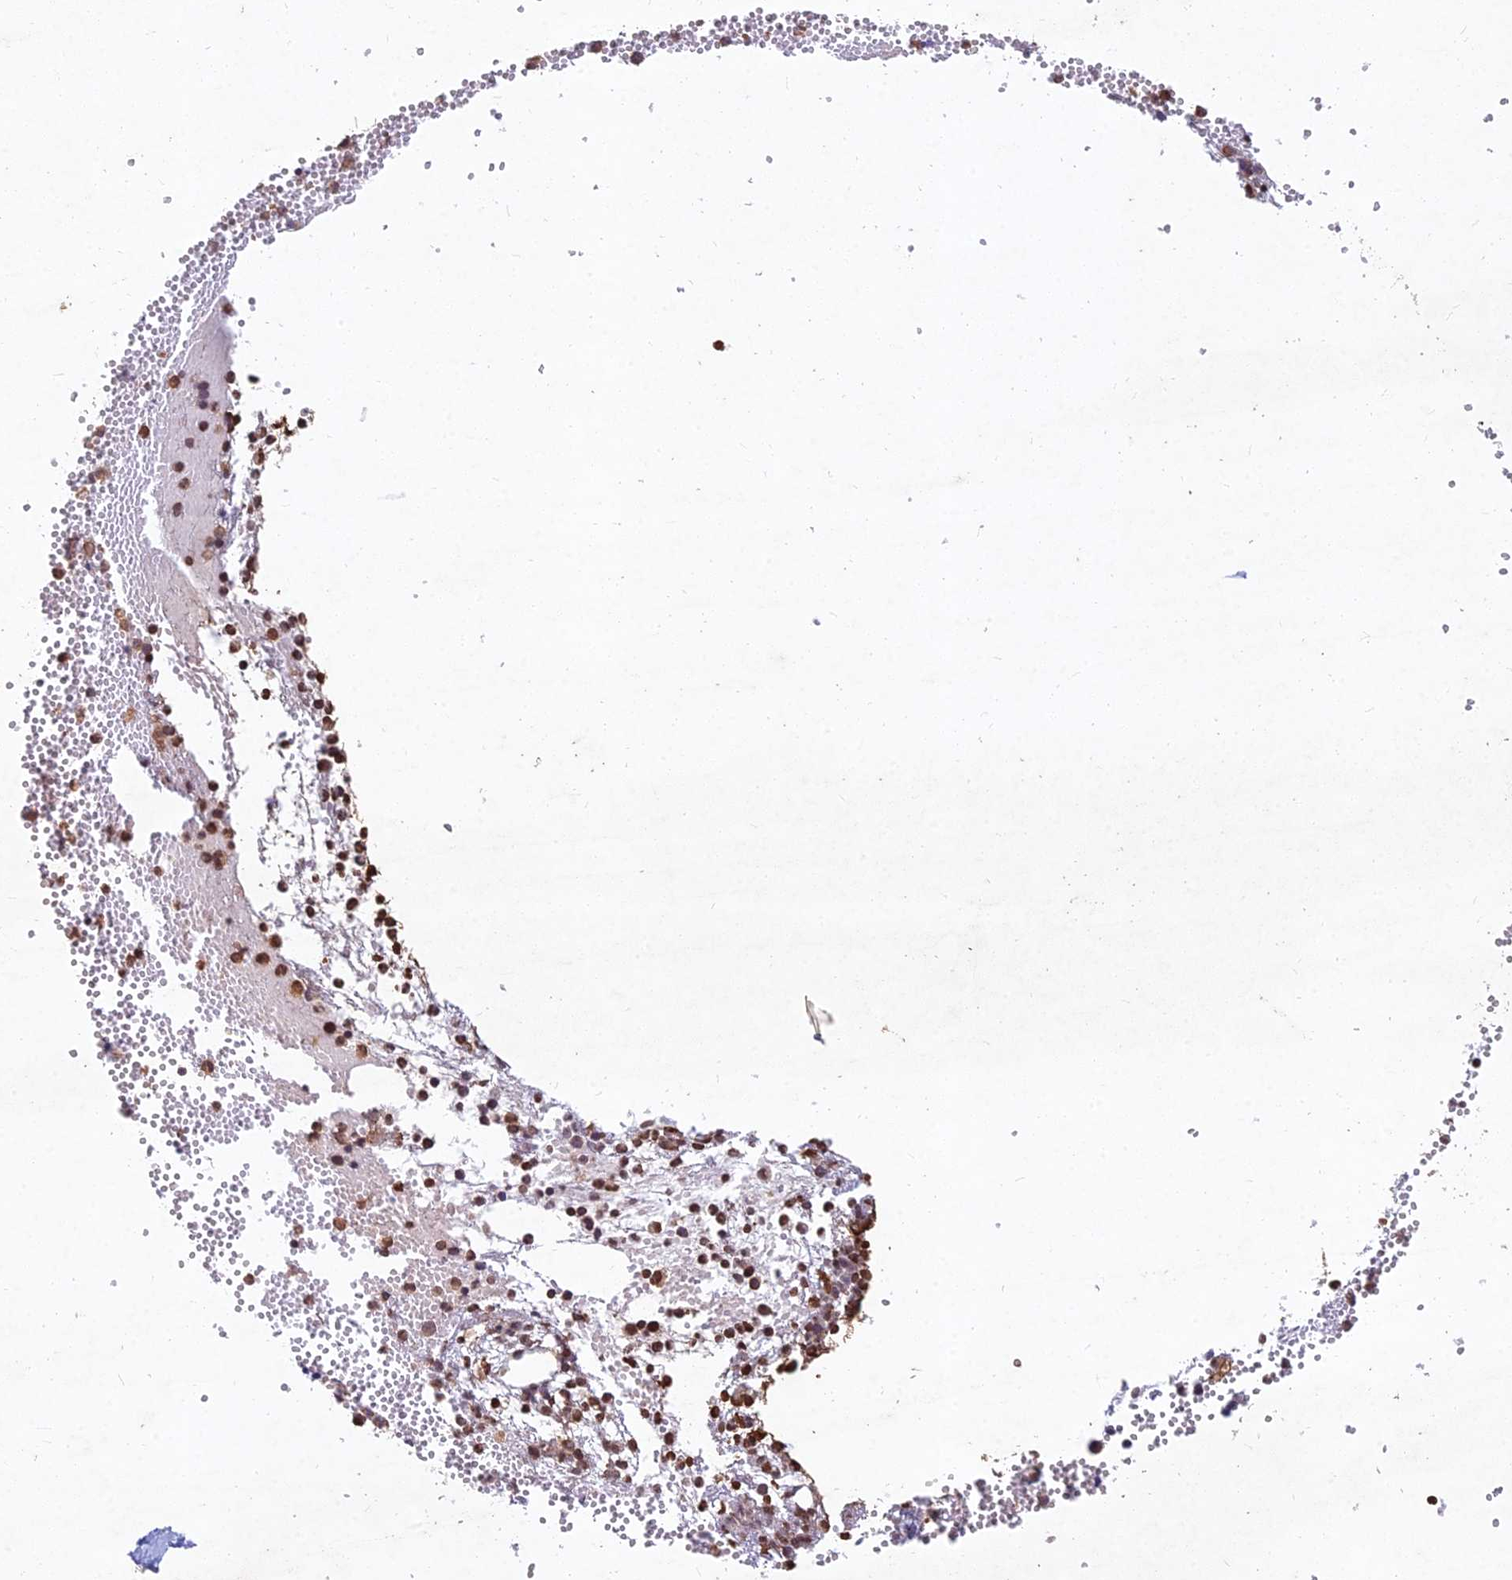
{"staining": {"intensity": "moderate", "quantity": "<25%", "location": "nuclear"}, "tissue": "bone marrow", "cell_type": "Hematopoietic cells", "image_type": "normal", "snomed": [{"axis": "morphology", "description": "Normal tissue, NOS"}, {"axis": "topography", "description": "Bone marrow"}], "caption": "Immunohistochemical staining of normal bone marrow shows moderate nuclear protein staining in about <25% of hematopoietic cells.", "gene": "RELCH", "patient": {"sex": "female", "age": 77}}